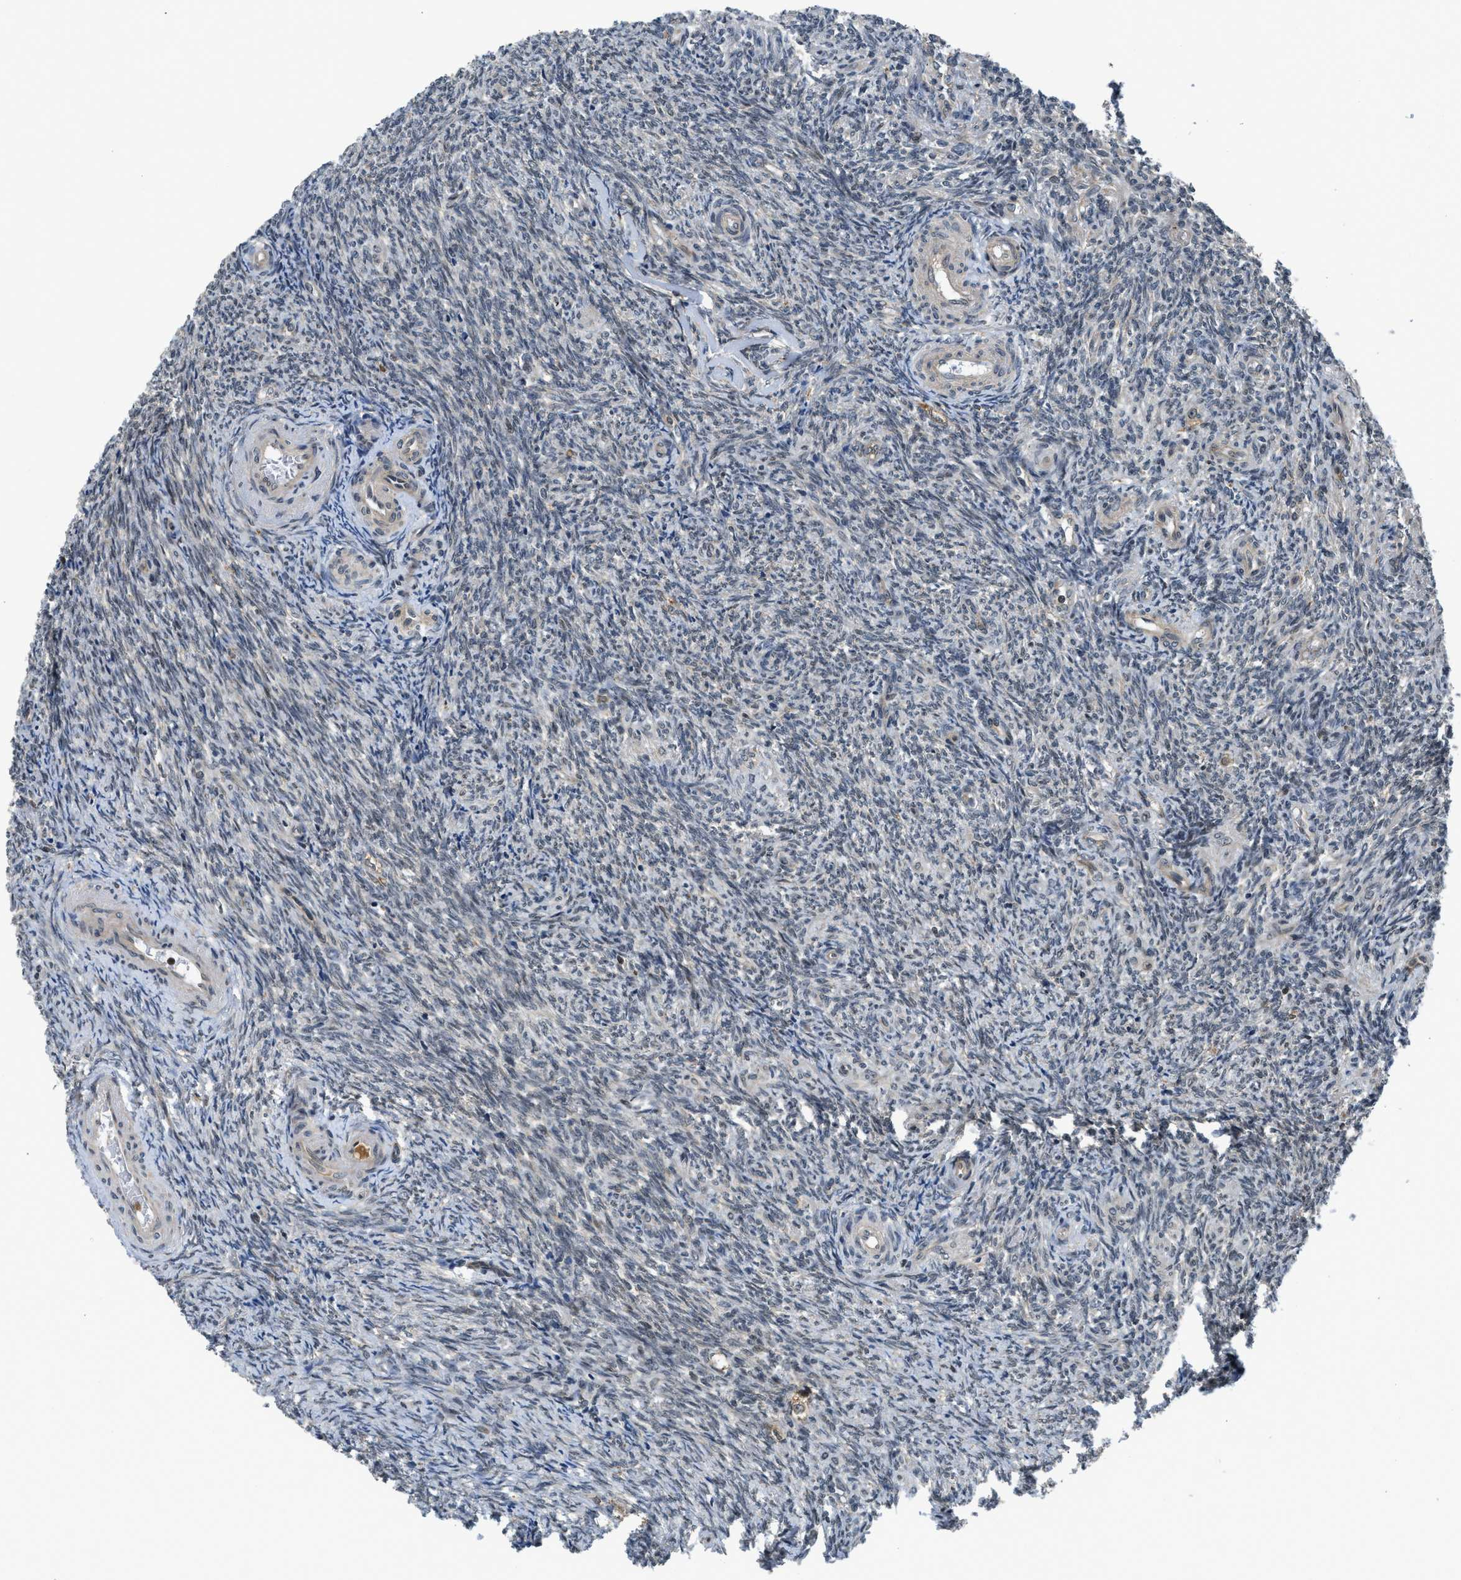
{"staining": {"intensity": "moderate", "quantity": "25%-75%", "location": "cytoplasmic/membranous,nuclear"}, "tissue": "ovary", "cell_type": "Follicle cells", "image_type": "normal", "snomed": [{"axis": "morphology", "description": "Normal tissue, NOS"}, {"axis": "topography", "description": "Ovary"}], "caption": "Moderate cytoplasmic/membranous,nuclear protein expression is appreciated in about 25%-75% of follicle cells in ovary. The staining was performed using DAB to visualize the protein expression in brown, while the nuclei were stained in blue with hematoxylin (Magnification: 20x).", "gene": "RETREG3", "patient": {"sex": "female", "age": 41}}